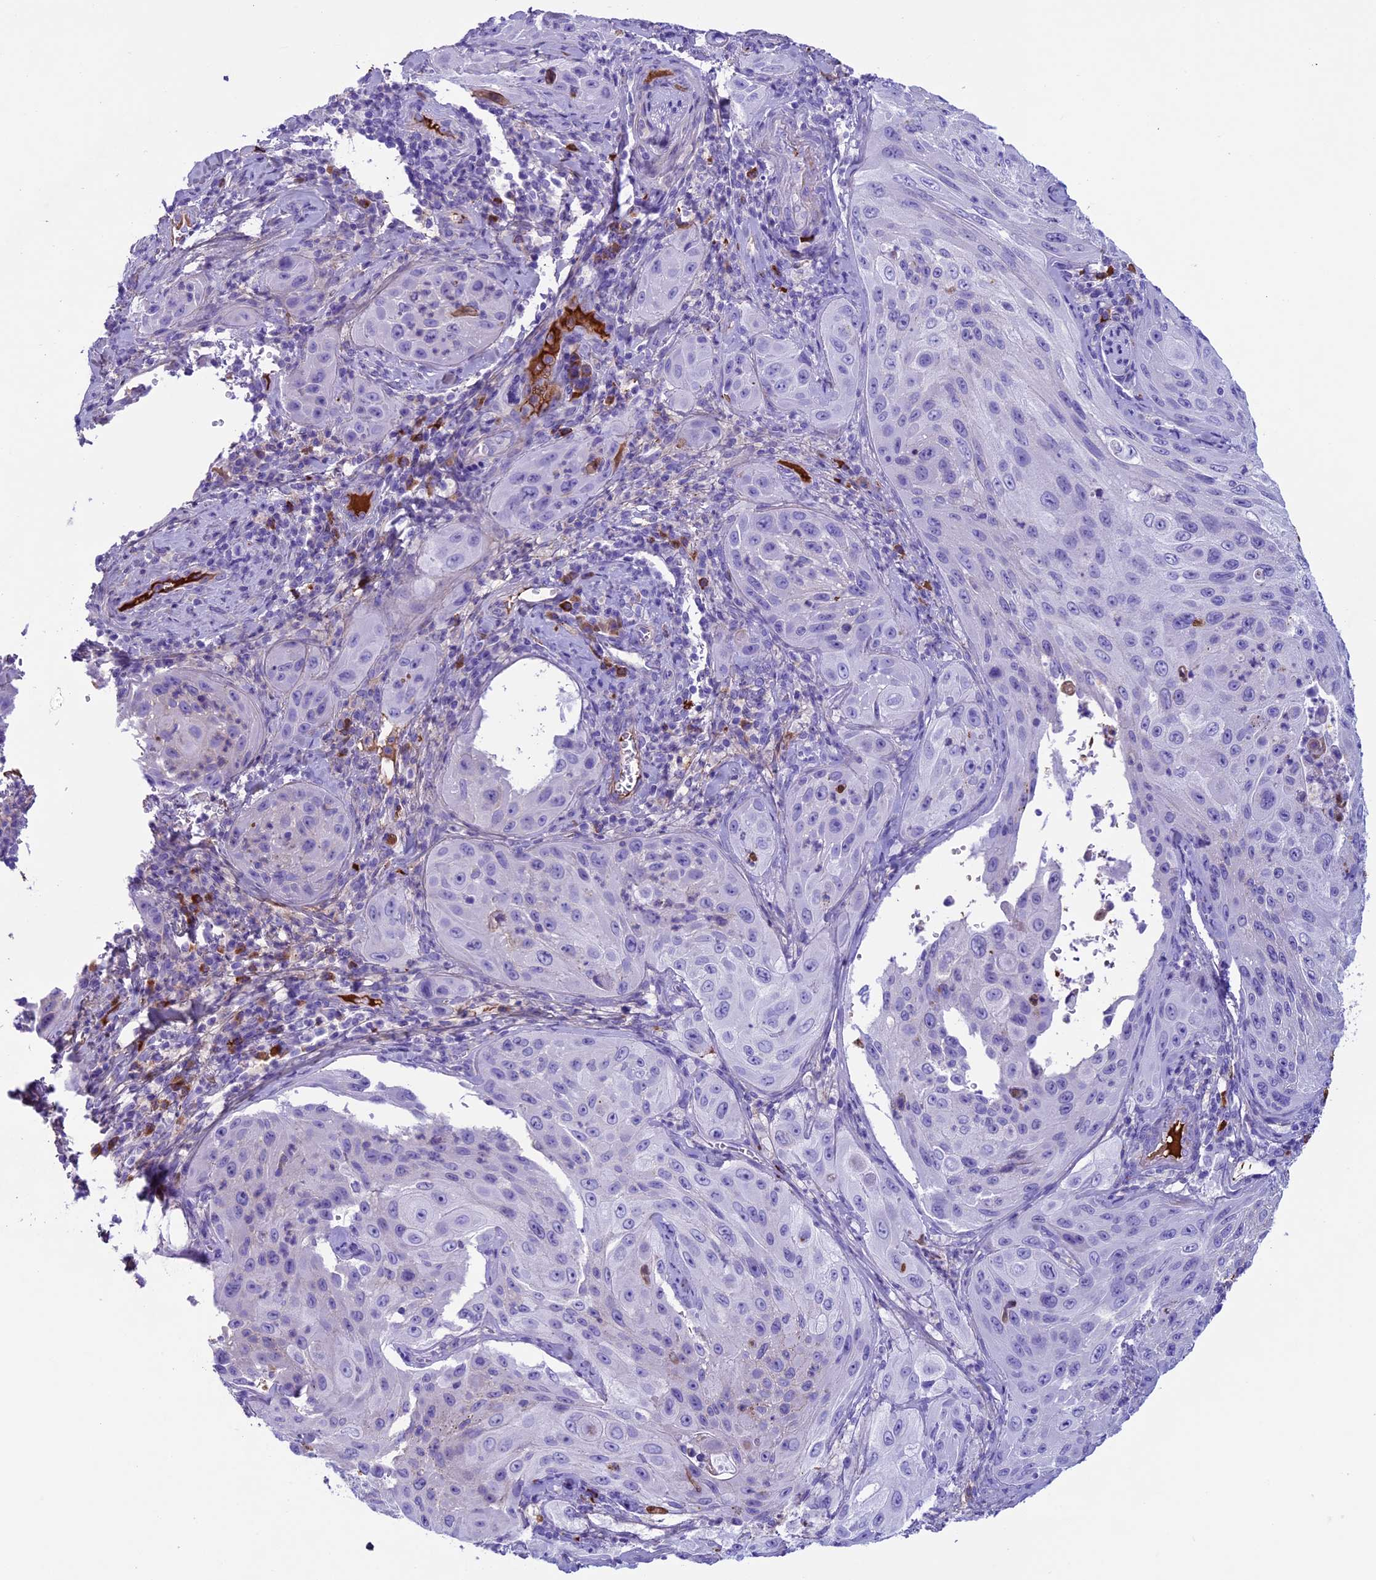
{"staining": {"intensity": "negative", "quantity": "none", "location": "none"}, "tissue": "cervical cancer", "cell_type": "Tumor cells", "image_type": "cancer", "snomed": [{"axis": "morphology", "description": "Squamous cell carcinoma, NOS"}, {"axis": "topography", "description": "Cervix"}], "caption": "DAB immunohistochemical staining of cervical squamous cell carcinoma displays no significant expression in tumor cells. (Brightfield microscopy of DAB (3,3'-diaminobenzidine) immunohistochemistry (IHC) at high magnification).", "gene": "IGSF6", "patient": {"sex": "female", "age": 42}}